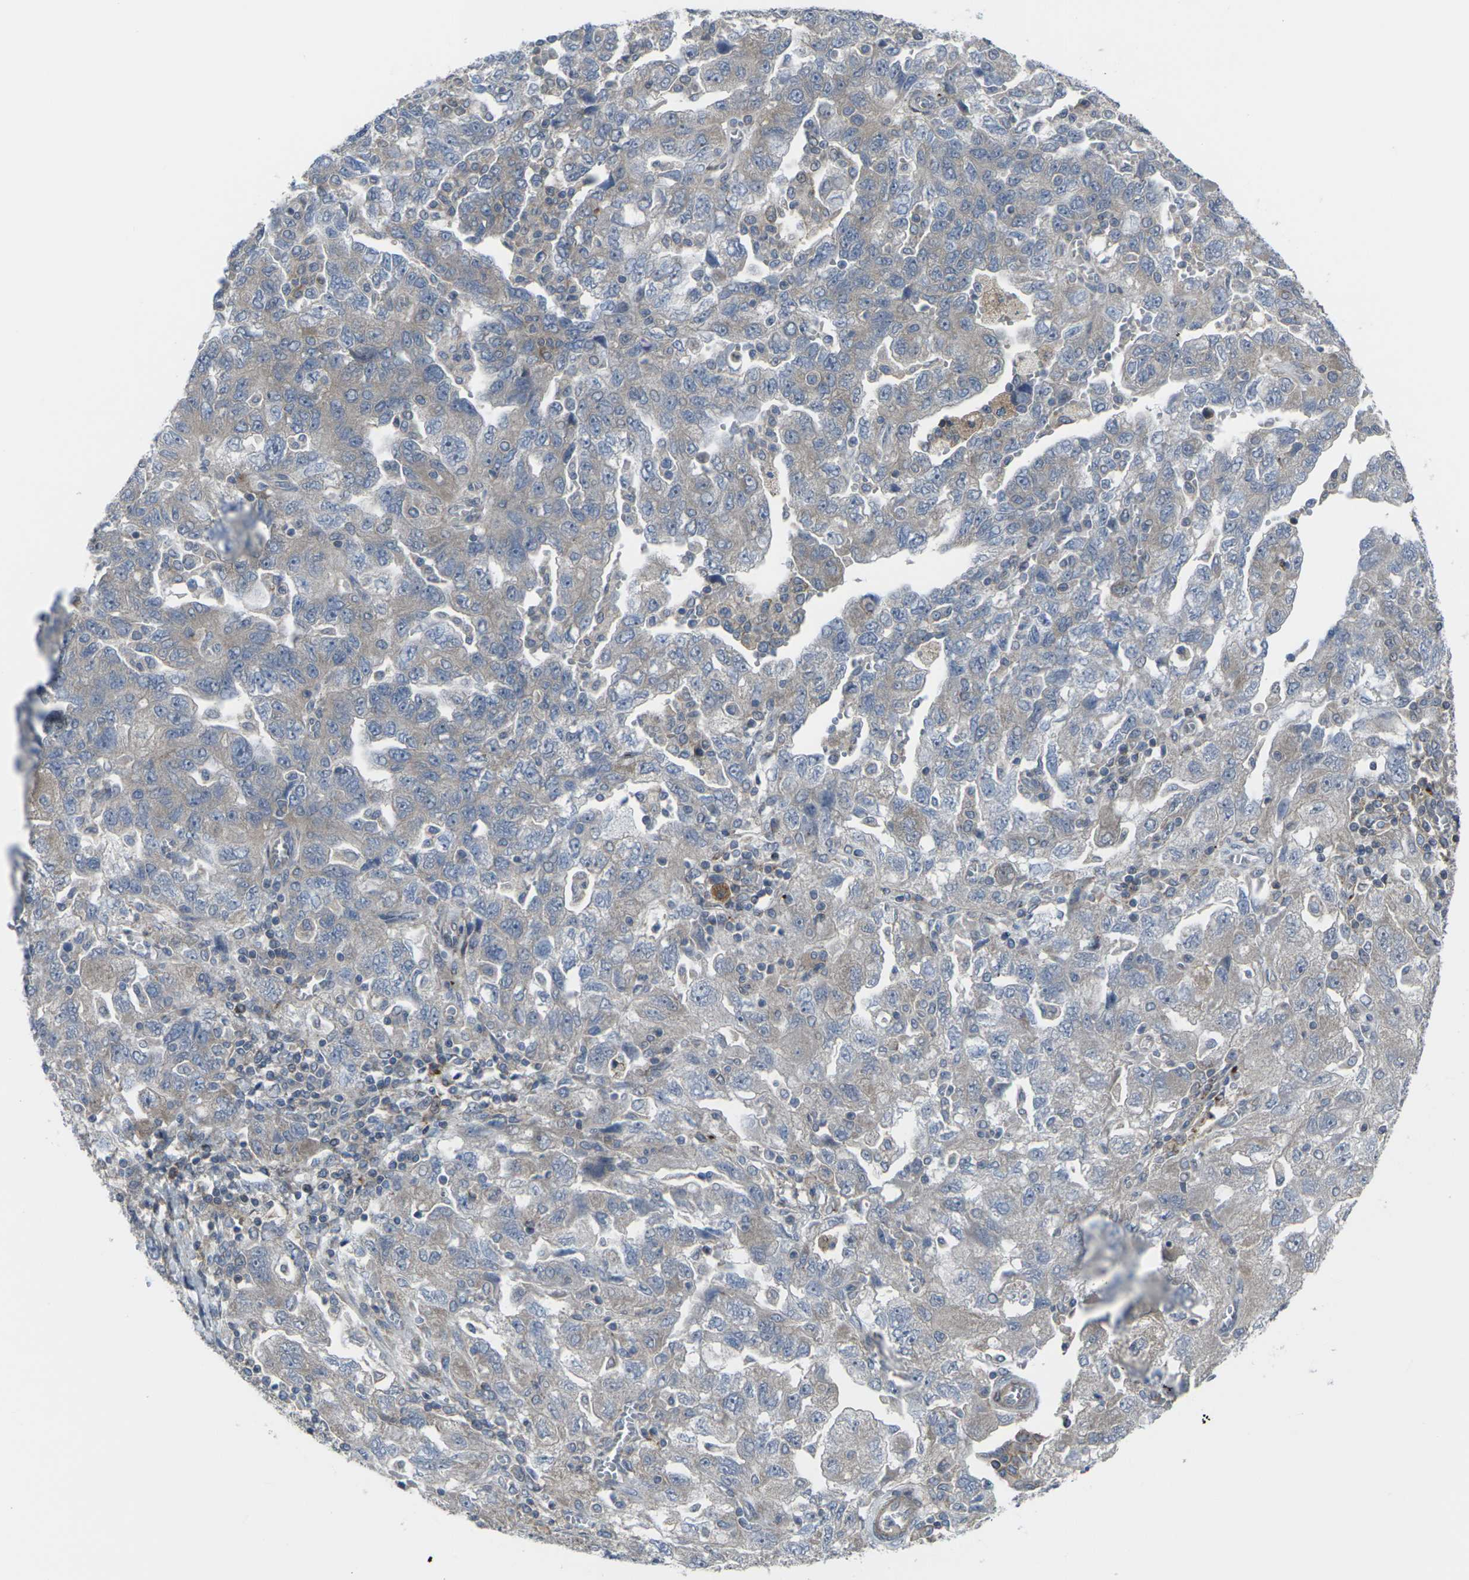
{"staining": {"intensity": "weak", "quantity": ">75%", "location": "cytoplasmic/membranous"}, "tissue": "ovarian cancer", "cell_type": "Tumor cells", "image_type": "cancer", "snomed": [{"axis": "morphology", "description": "Carcinoma, NOS"}, {"axis": "morphology", "description": "Cystadenocarcinoma, serous, NOS"}, {"axis": "topography", "description": "Ovary"}], "caption": "The micrograph shows staining of ovarian cancer, revealing weak cytoplasmic/membranous protein positivity (brown color) within tumor cells.", "gene": "CCR10", "patient": {"sex": "female", "age": 69}}